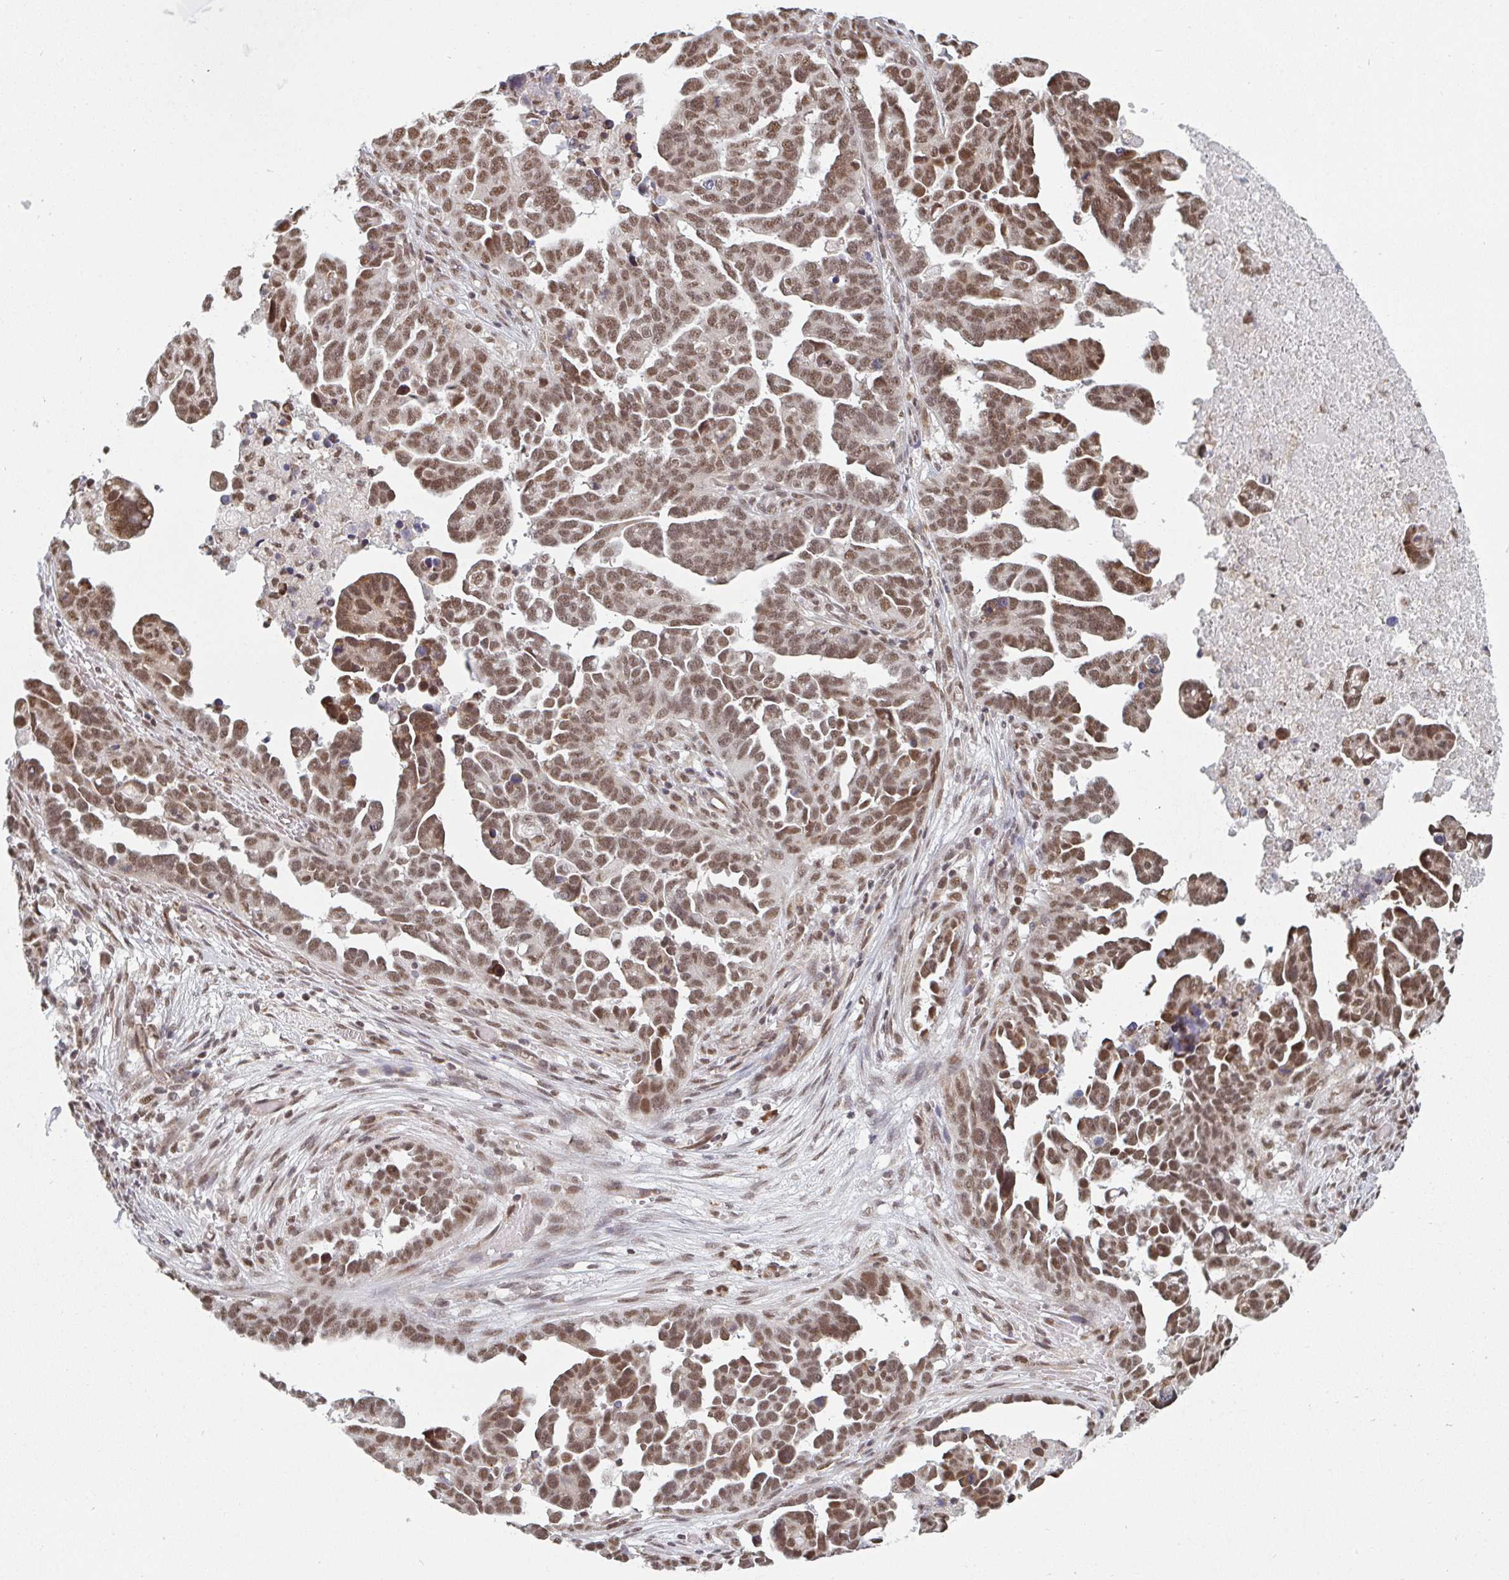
{"staining": {"intensity": "moderate", "quantity": ">75%", "location": "nuclear"}, "tissue": "ovarian cancer", "cell_type": "Tumor cells", "image_type": "cancer", "snomed": [{"axis": "morphology", "description": "Cystadenocarcinoma, serous, NOS"}, {"axis": "topography", "description": "Ovary"}], "caption": "Ovarian cancer tissue displays moderate nuclear staining in about >75% of tumor cells", "gene": "MBNL1", "patient": {"sex": "female", "age": 54}}